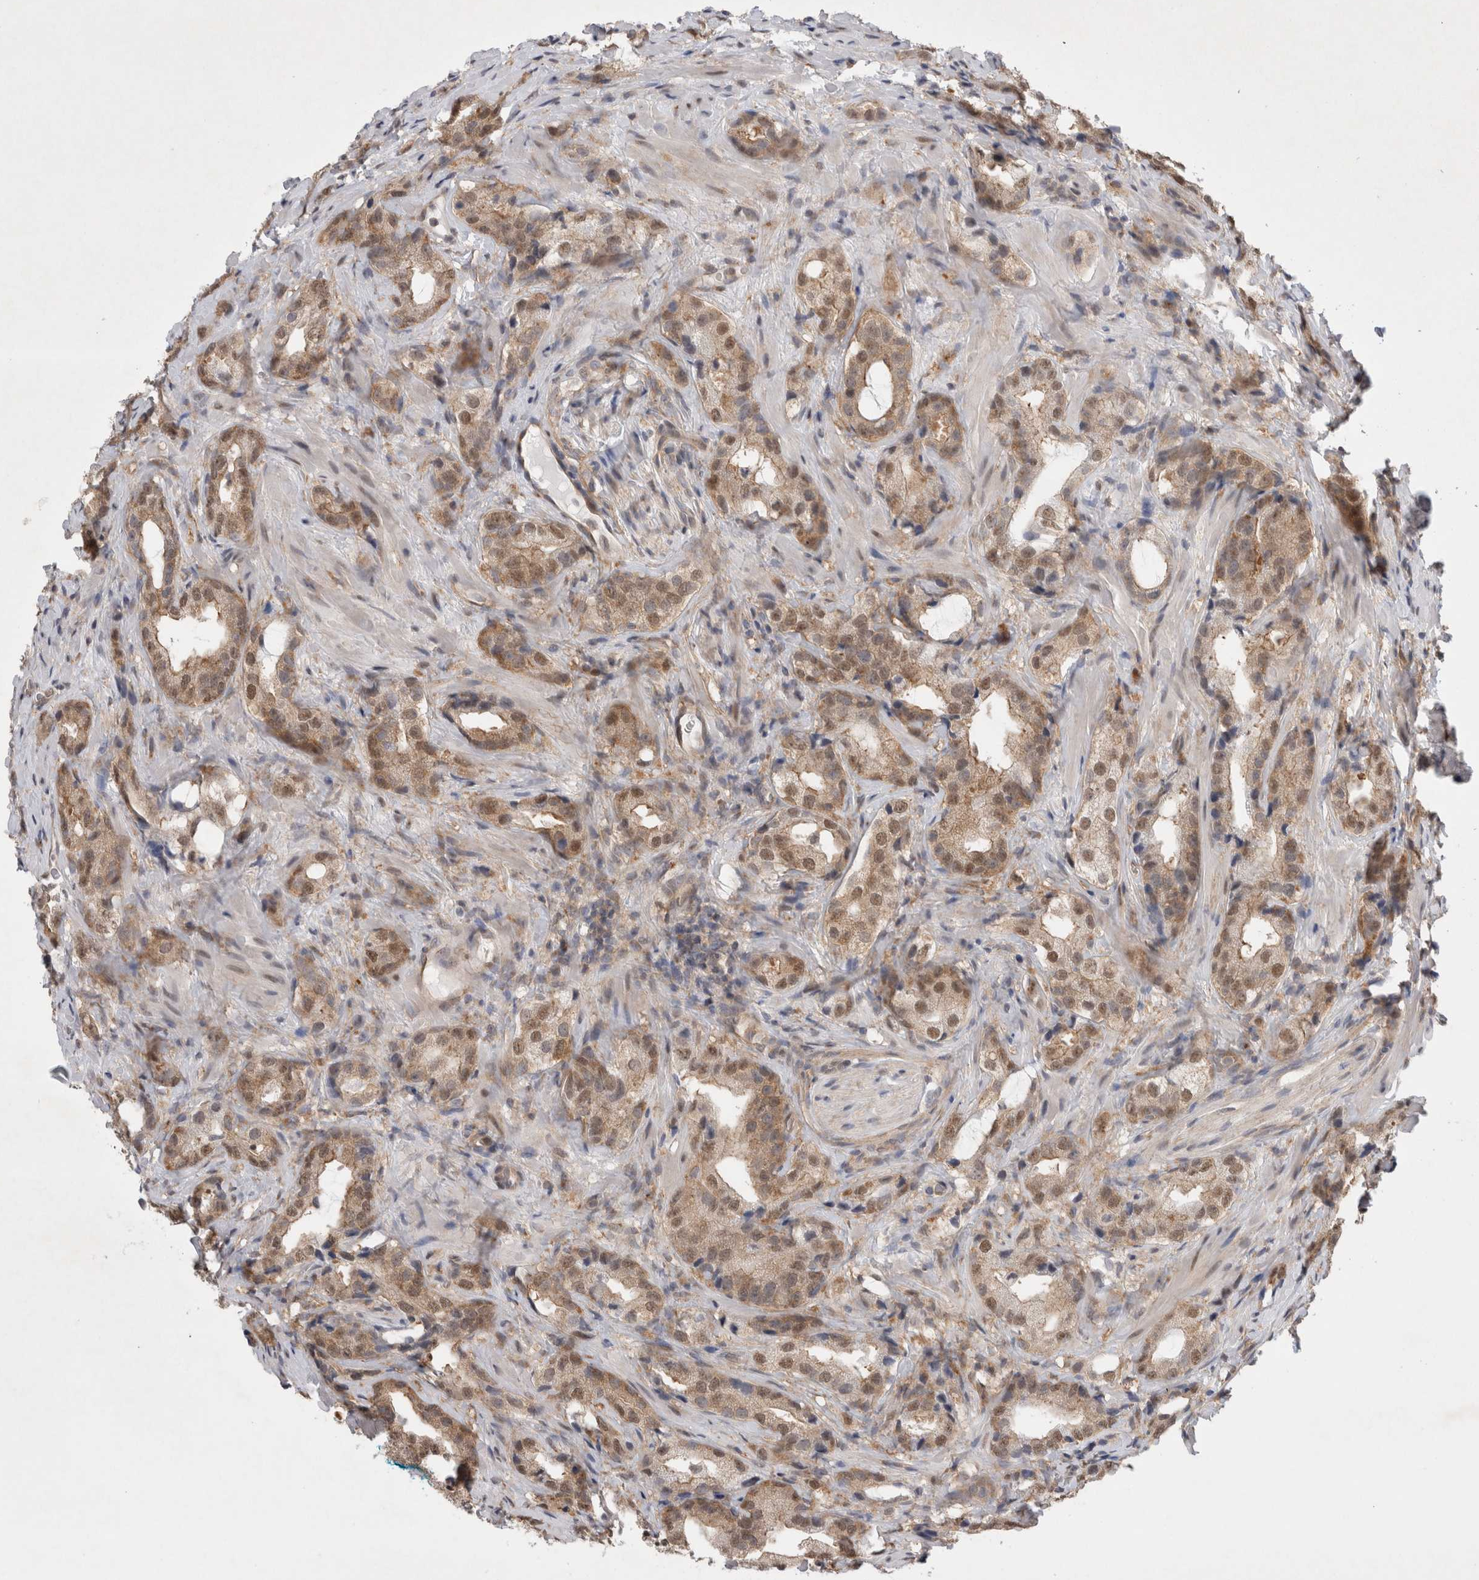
{"staining": {"intensity": "moderate", "quantity": ">75%", "location": "cytoplasmic/membranous,nuclear"}, "tissue": "prostate cancer", "cell_type": "Tumor cells", "image_type": "cancer", "snomed": [{"axis": "morphology", "description": "Adenocarcinoma, High grade"}, {"axis": "topography", "description": "Prostate"}], "caption": "An image showing moderate cytoplasmic/membranous and nuclear positivity in approximately >75% of tumor cells in prostate cancer, as visualized by brown immunohistochemical staining.", "gene": "WIPF2", "patient": {"sex": "male", "age": 63}}